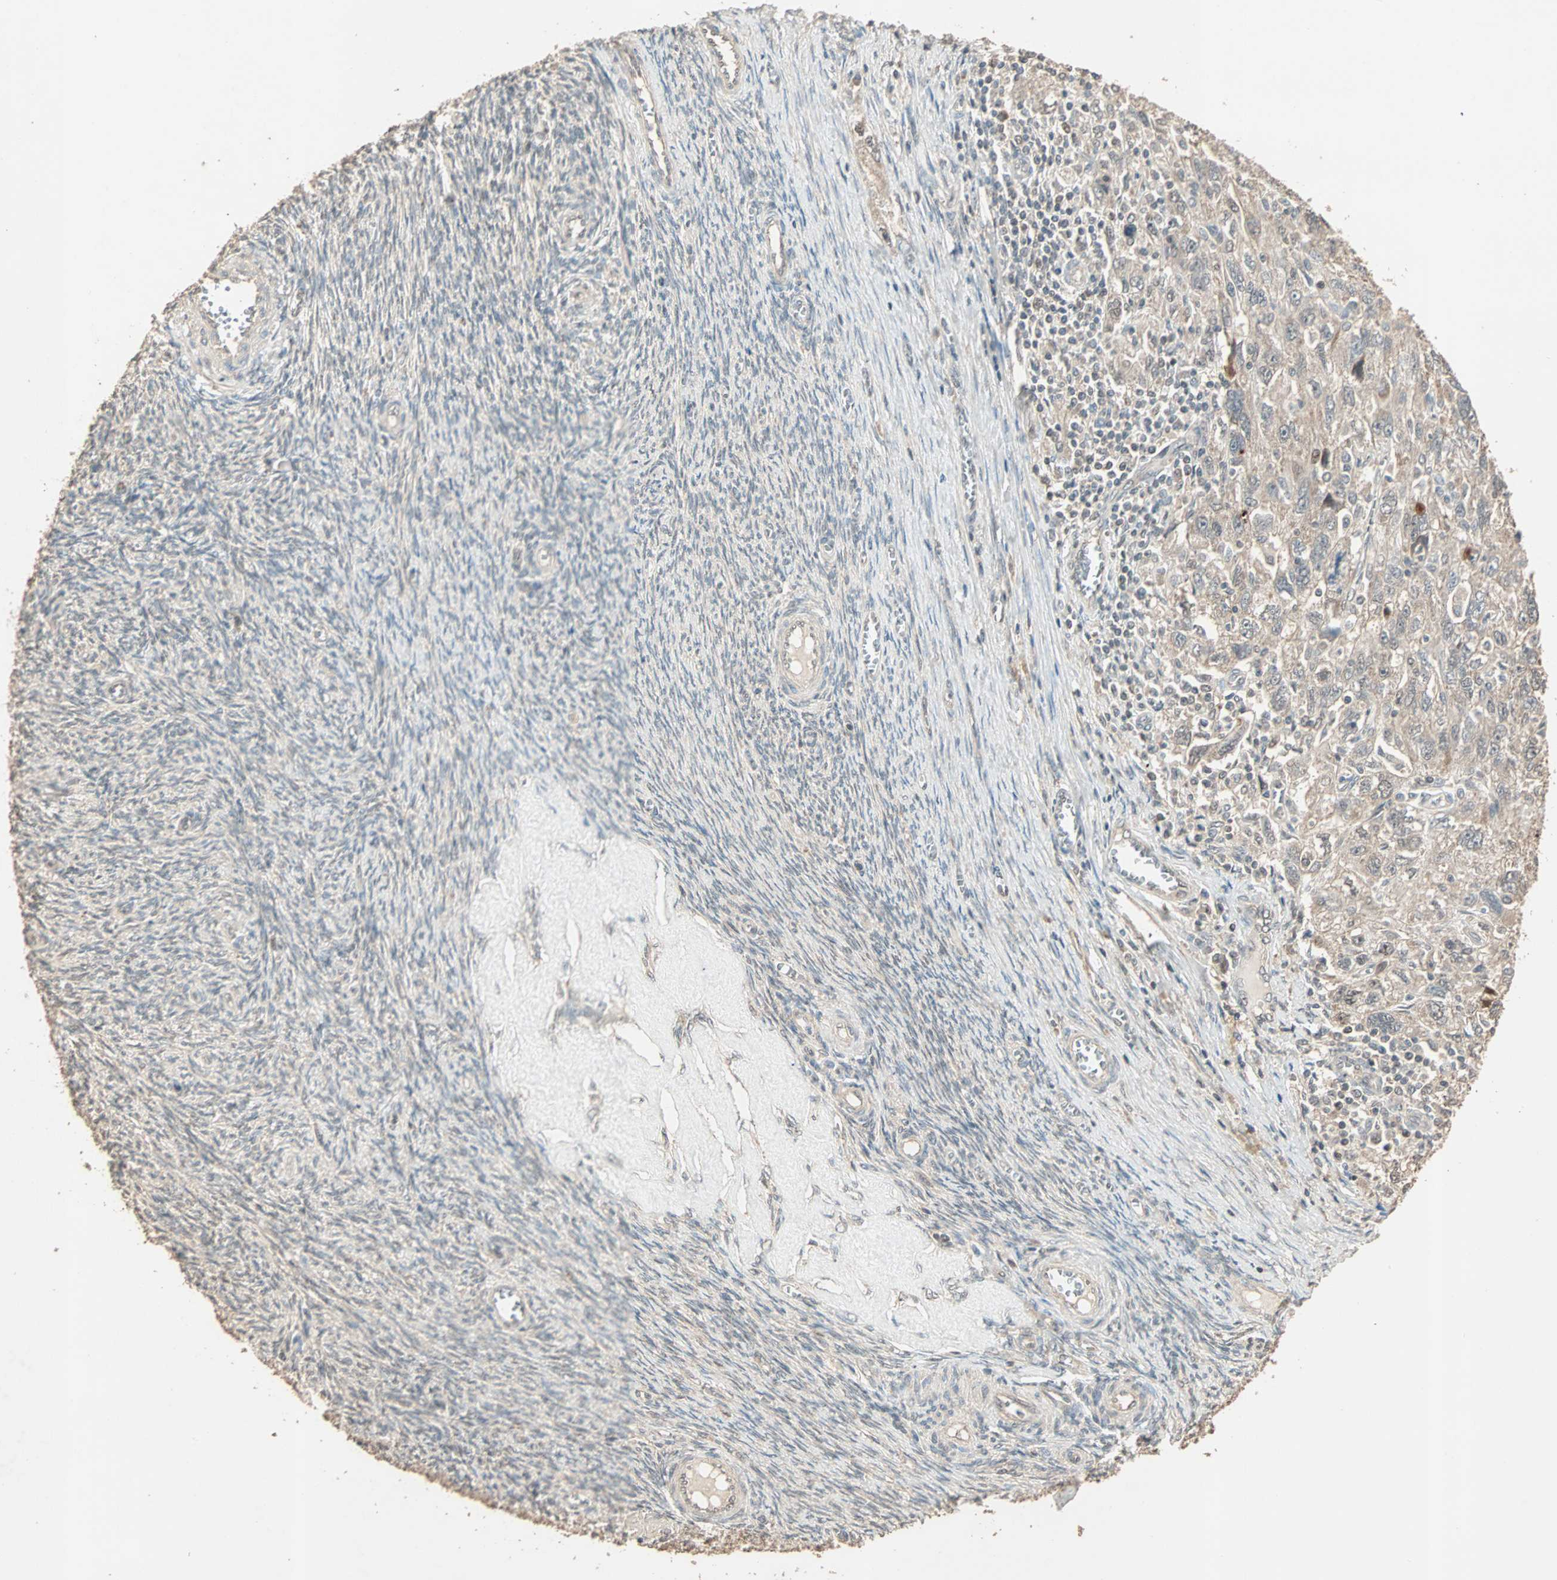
{"staining": {"intensity": "weak", "quantity": ">75%", "location": "cytoplasmic/membranous"}, "tissue": "ovarian cancer", "cell_type": "Tumor cells", "image_type": "cancer", "snomed": [{"axis": "morphology", "description": "Carcinoma, NOS"}, {"axis": "morphology", "description": "Cystadenocarcinoma, serous, NOS"}, {"axis": "topography", "description": "Ovary"}], "caption": "A low amount of weak cytoplasmic/membranous positivity is identified in approximately >75% of tumor cells in ovarian serous cystadenocarcinoma tissue.", "gene": "ZBTB33", "patient": {"sex": "female", "age": 69}}